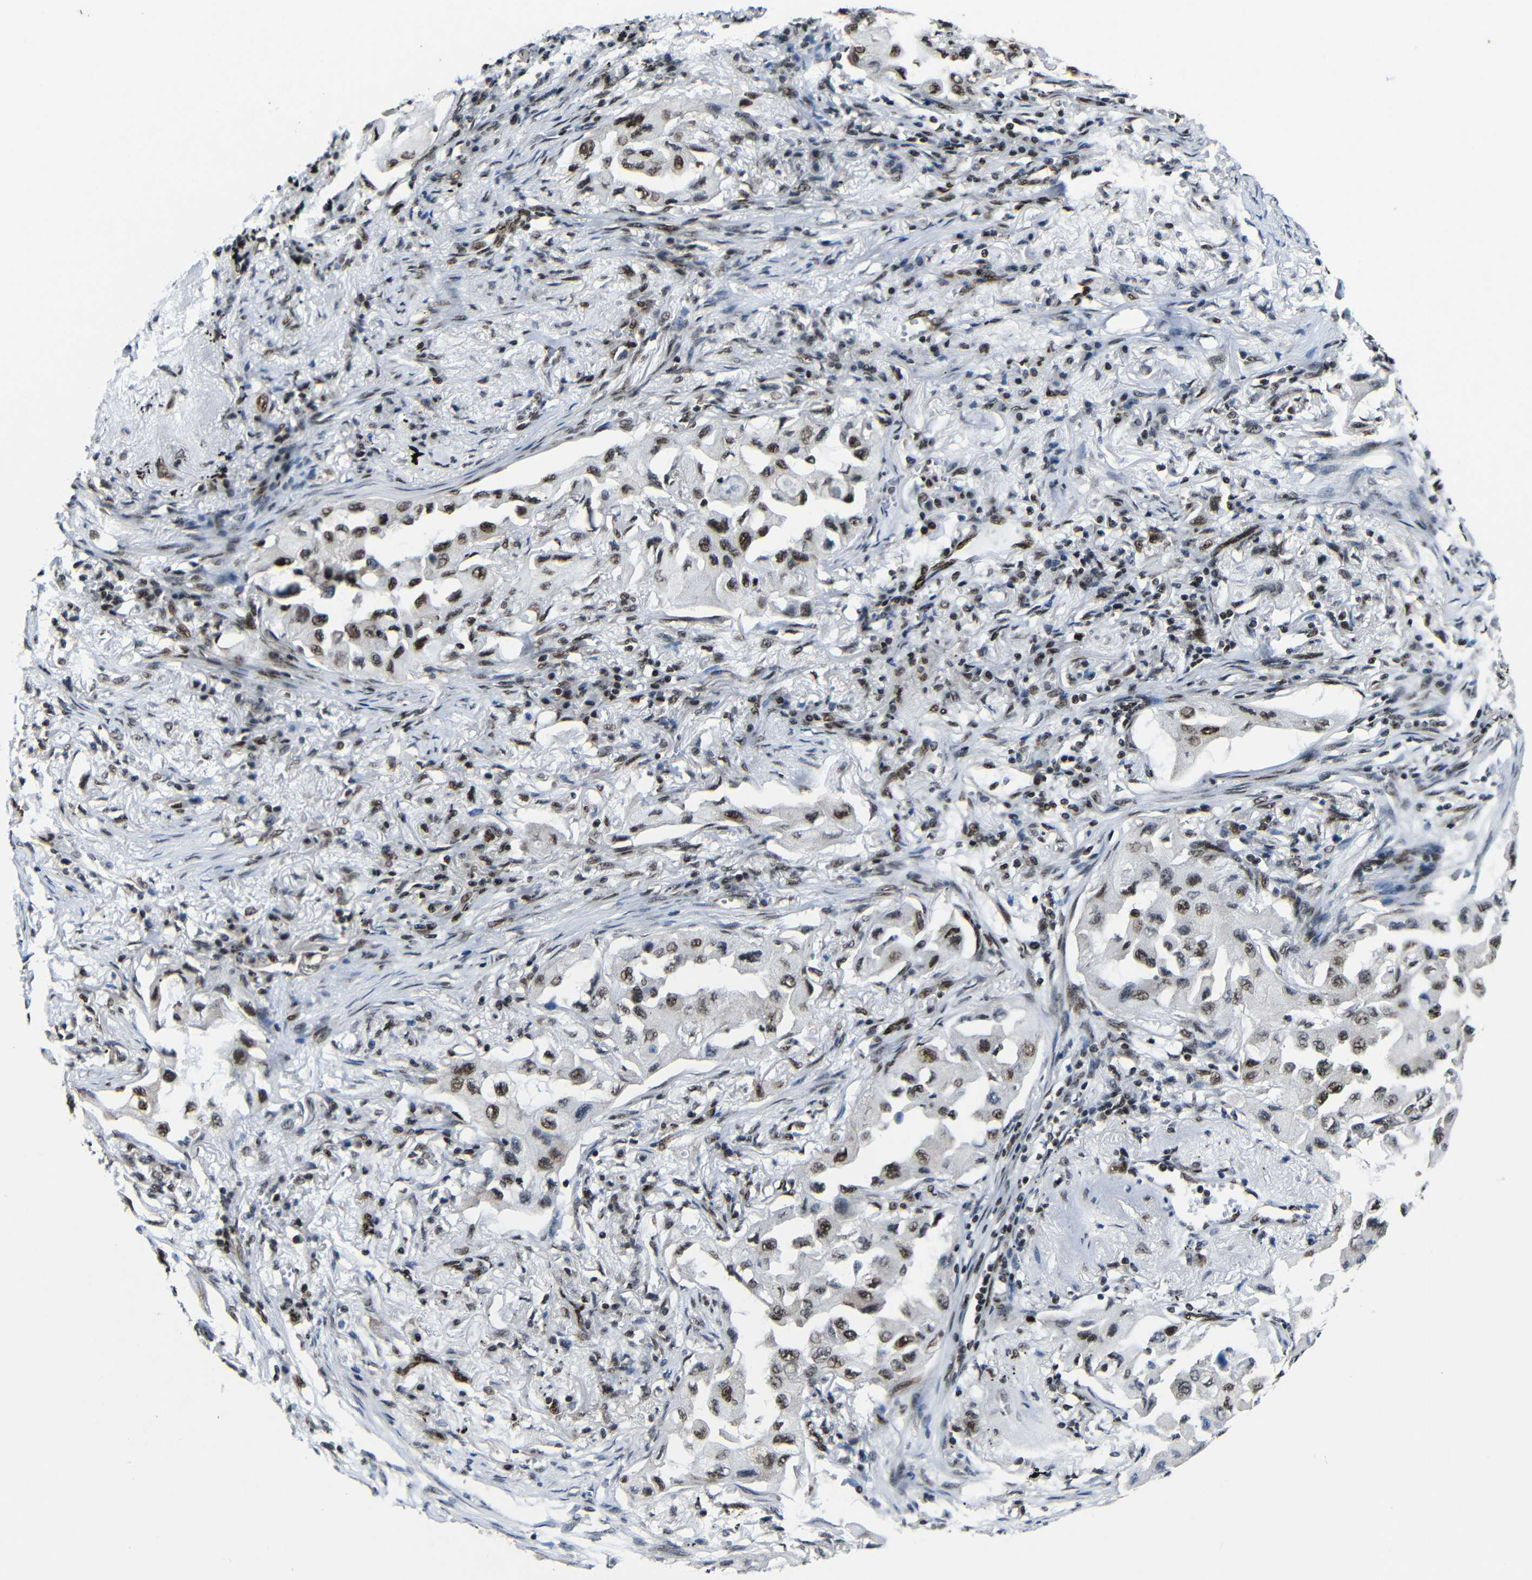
{"staining": {"intensity": "strong", "quantity": ">75%", "location": "nuclear"}, "tissue": "lung cancer", "cell_type": "Tumor cells", "image_type": "cancer", "snomed": [{"axis": "morphology", "description": "Adenocarcinoma, NOS"}, {"axis": "topography", "description": "Lung"}], "caption": "Protein staining demonstrates strong nuclear positivity in about >75% of tumor cells in adenocarcinoma (lung). The staining is performed using DAB (3,3'-diaminobenzidine) brown chromogen to label protein expression. The nuclei are counter-stained blue using hematoxylin.", "gene": "PTBP1", "patient": {"sex": "female", "age": 65}}